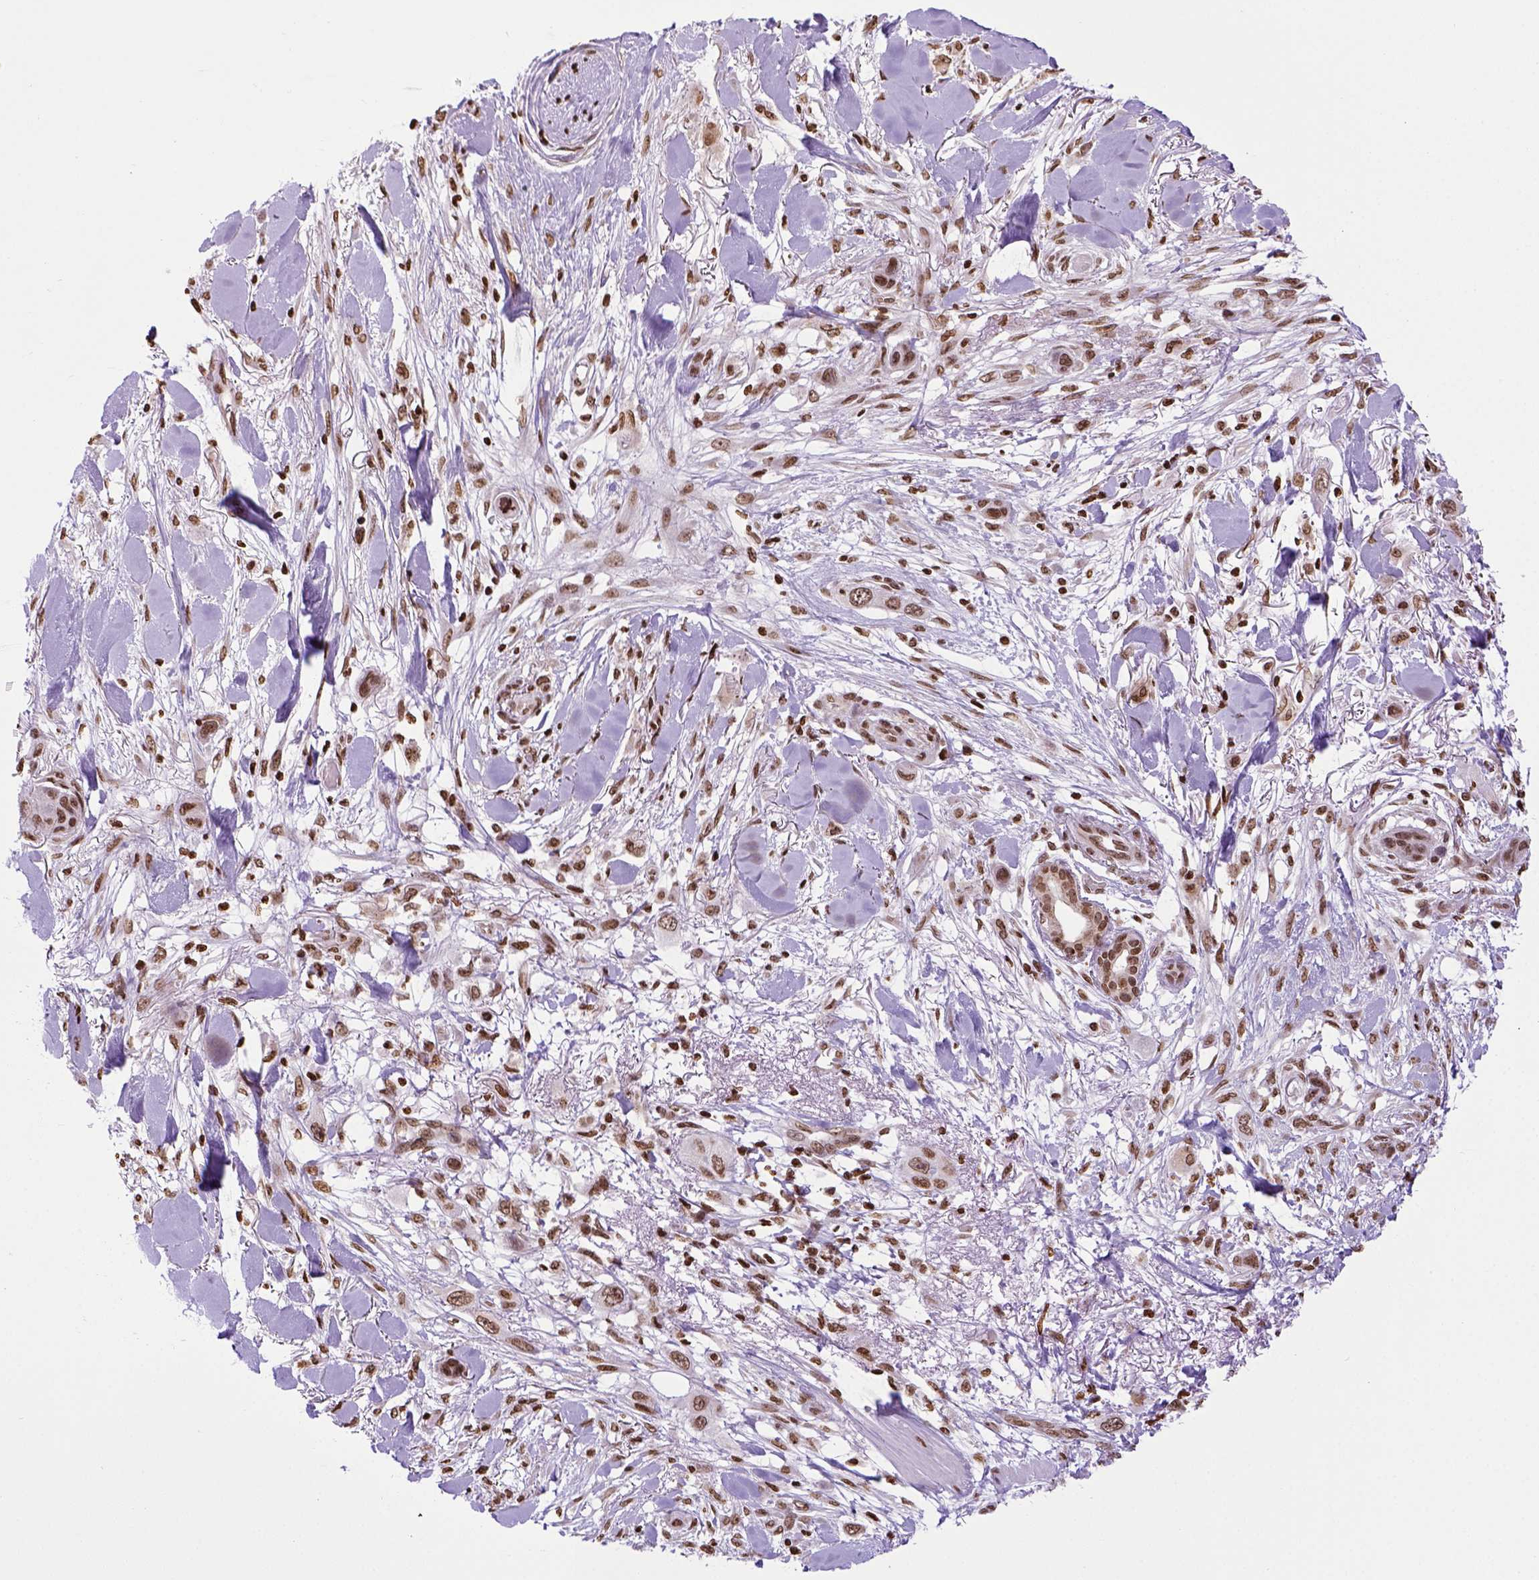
{"staining": {"intensity": "moderate", "quantity": ">75%", "location": "nuclear"}, "tissue": "skin cancer", "cell_type": "Tumor cells", "image_type": "cancer", "snomed": [{"axis": "morphology", "description": "Squamous cell carcinoma, NOS"}, {"axis": "topography", "description": "Skin"}], "caption": "Tumor cells show medium levels of moderate nuclear positivity in about >75% of cells in skin squamous cell carcinoma.", "gene": "ZNF75D", "patient": {"sex": "male", "age": 79}}